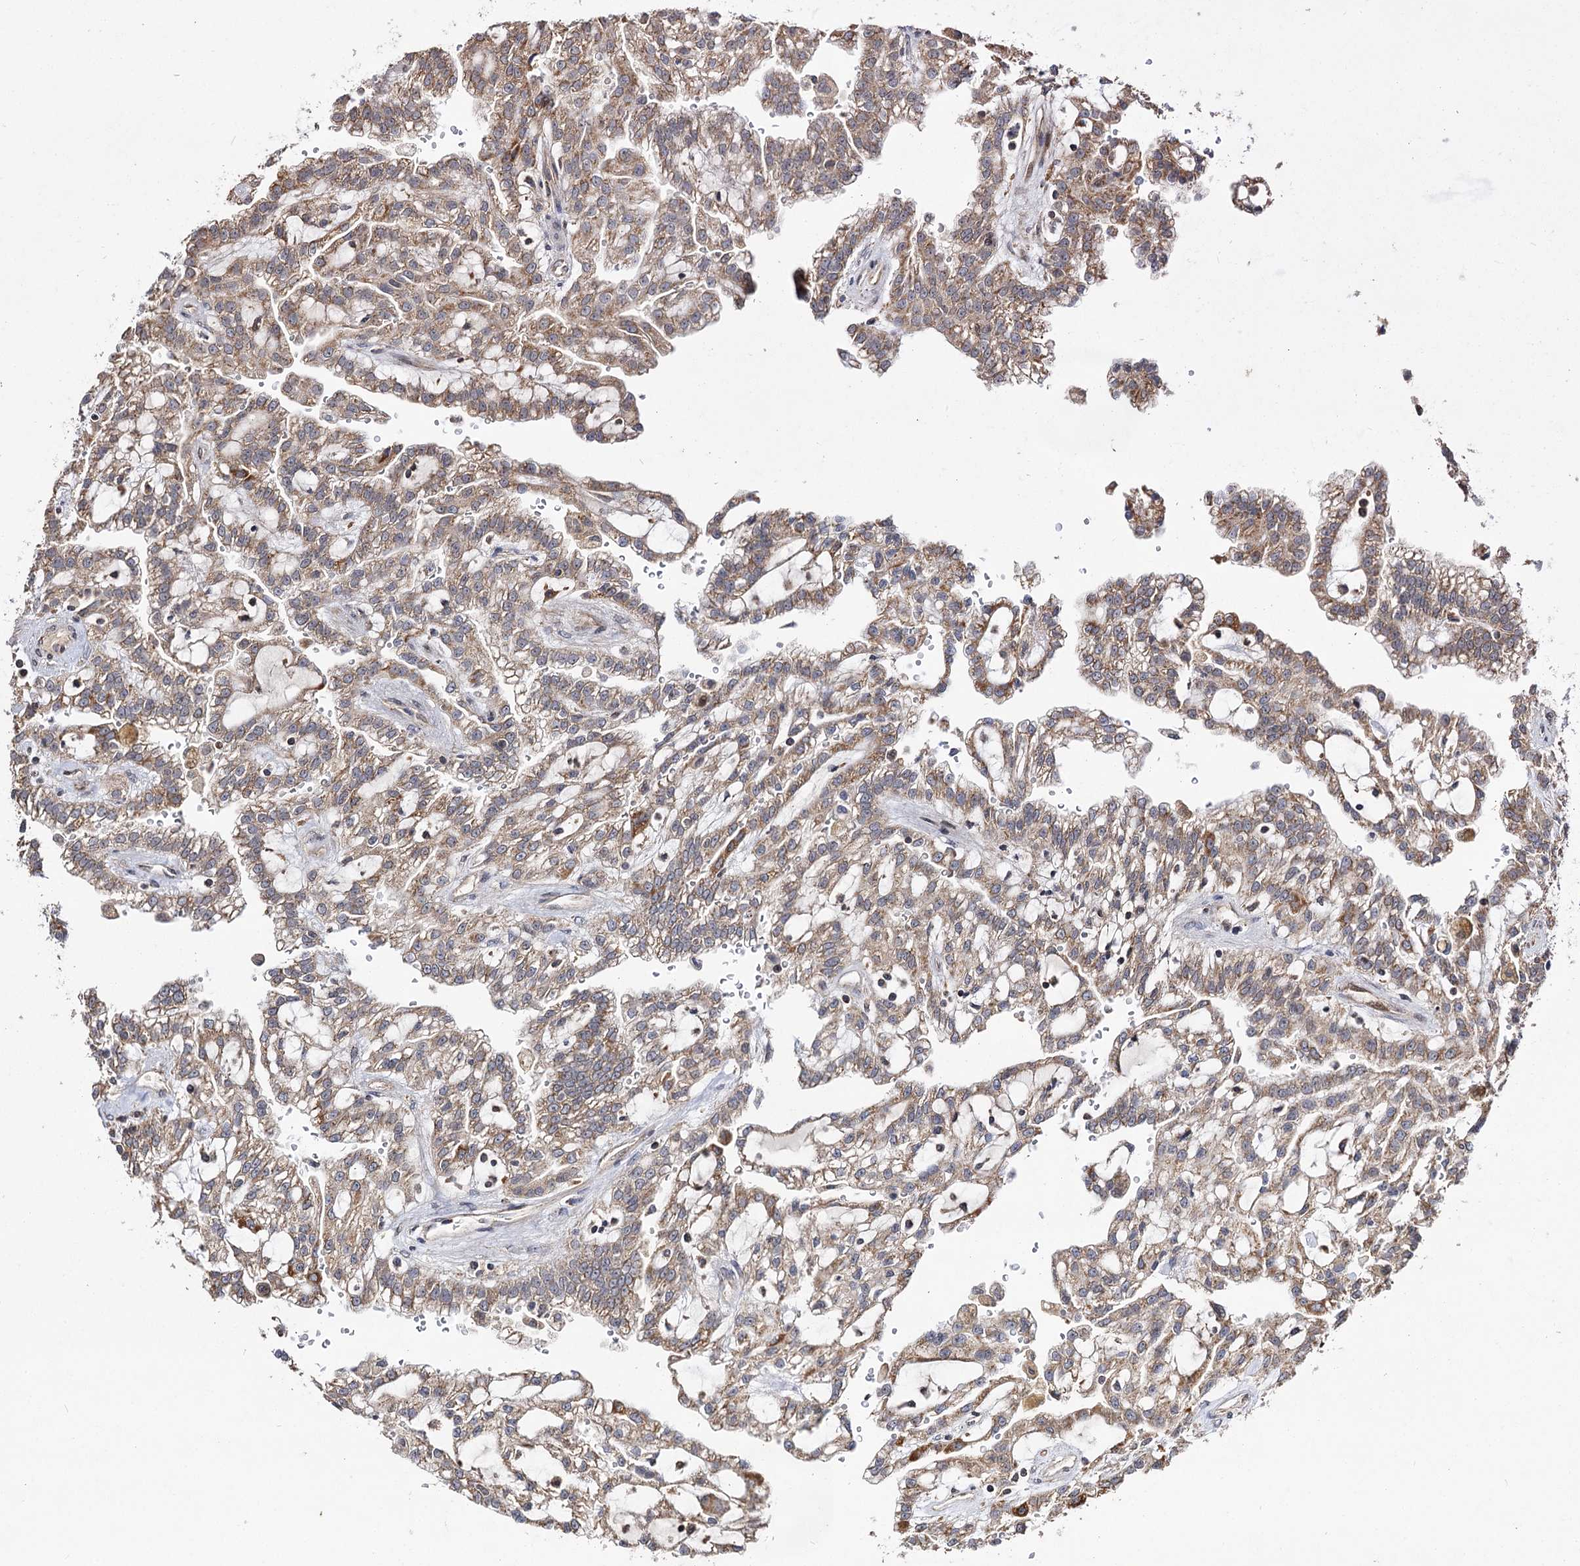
{"staining": {"intensity": "moderate", "quantity": ">75%", "location": "cytoplasmic/membranous"}, "tissue": "renal cancer", "cell_type": "Tumor cells", "image_type": "cancer", "snomed": [{"axis": "morphology", "description": "Adenocarcinoma, NOS"}, {"axis": "topography", "description": "Kidney"}], "caption": "A medium amount of moderate cytoplasmic/membranous staining is present in approximately >75% of tumor cells in renal cancer tissue.", "gene": "CEP76", "patient": {"sex": "male", "age": 63}}